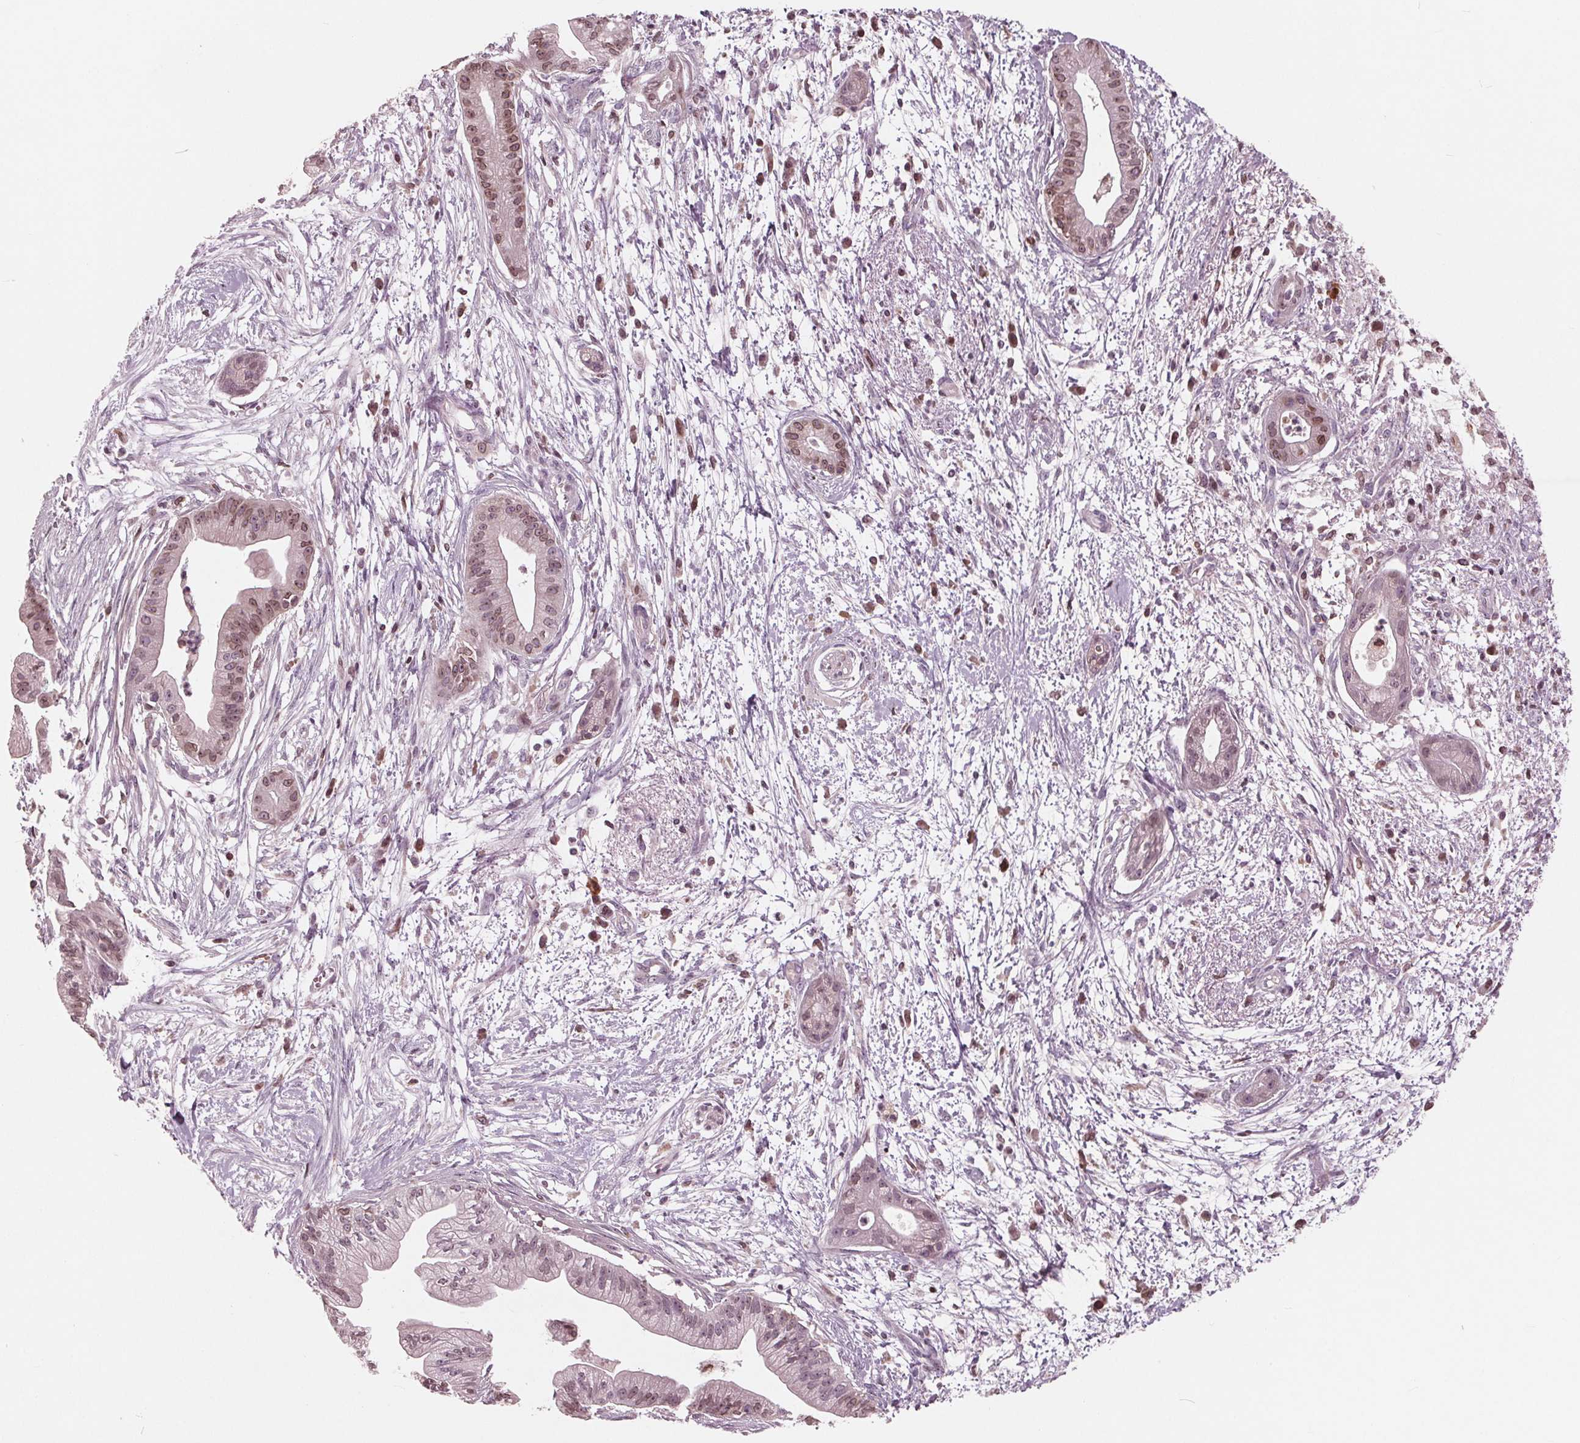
{"staining": {"intensity": "moderate", "quantity": "25%-75%", "location": "nuclear"}, "tissue": "pancreatic cancer", "cell_type": "Tumor cells", "image_type": "cancer", "snomed": [{"axis": "morphology", "description": "Normal tissue, NOS"}, {"axis": "morphology", "description": "Adenocarcinoma, NOS"}, {"axis": "topography", "description": "Lymph node"}, {"axis": "topography", "description": "Pancreas"}], "caption": "Tumor cells demonstrate moderate nuclear expression in about 25%-75% of cells in adenocarcinoma (pancreatic).", "gene": "NUP210", "patient": {"sex": "female", "age": 58}}